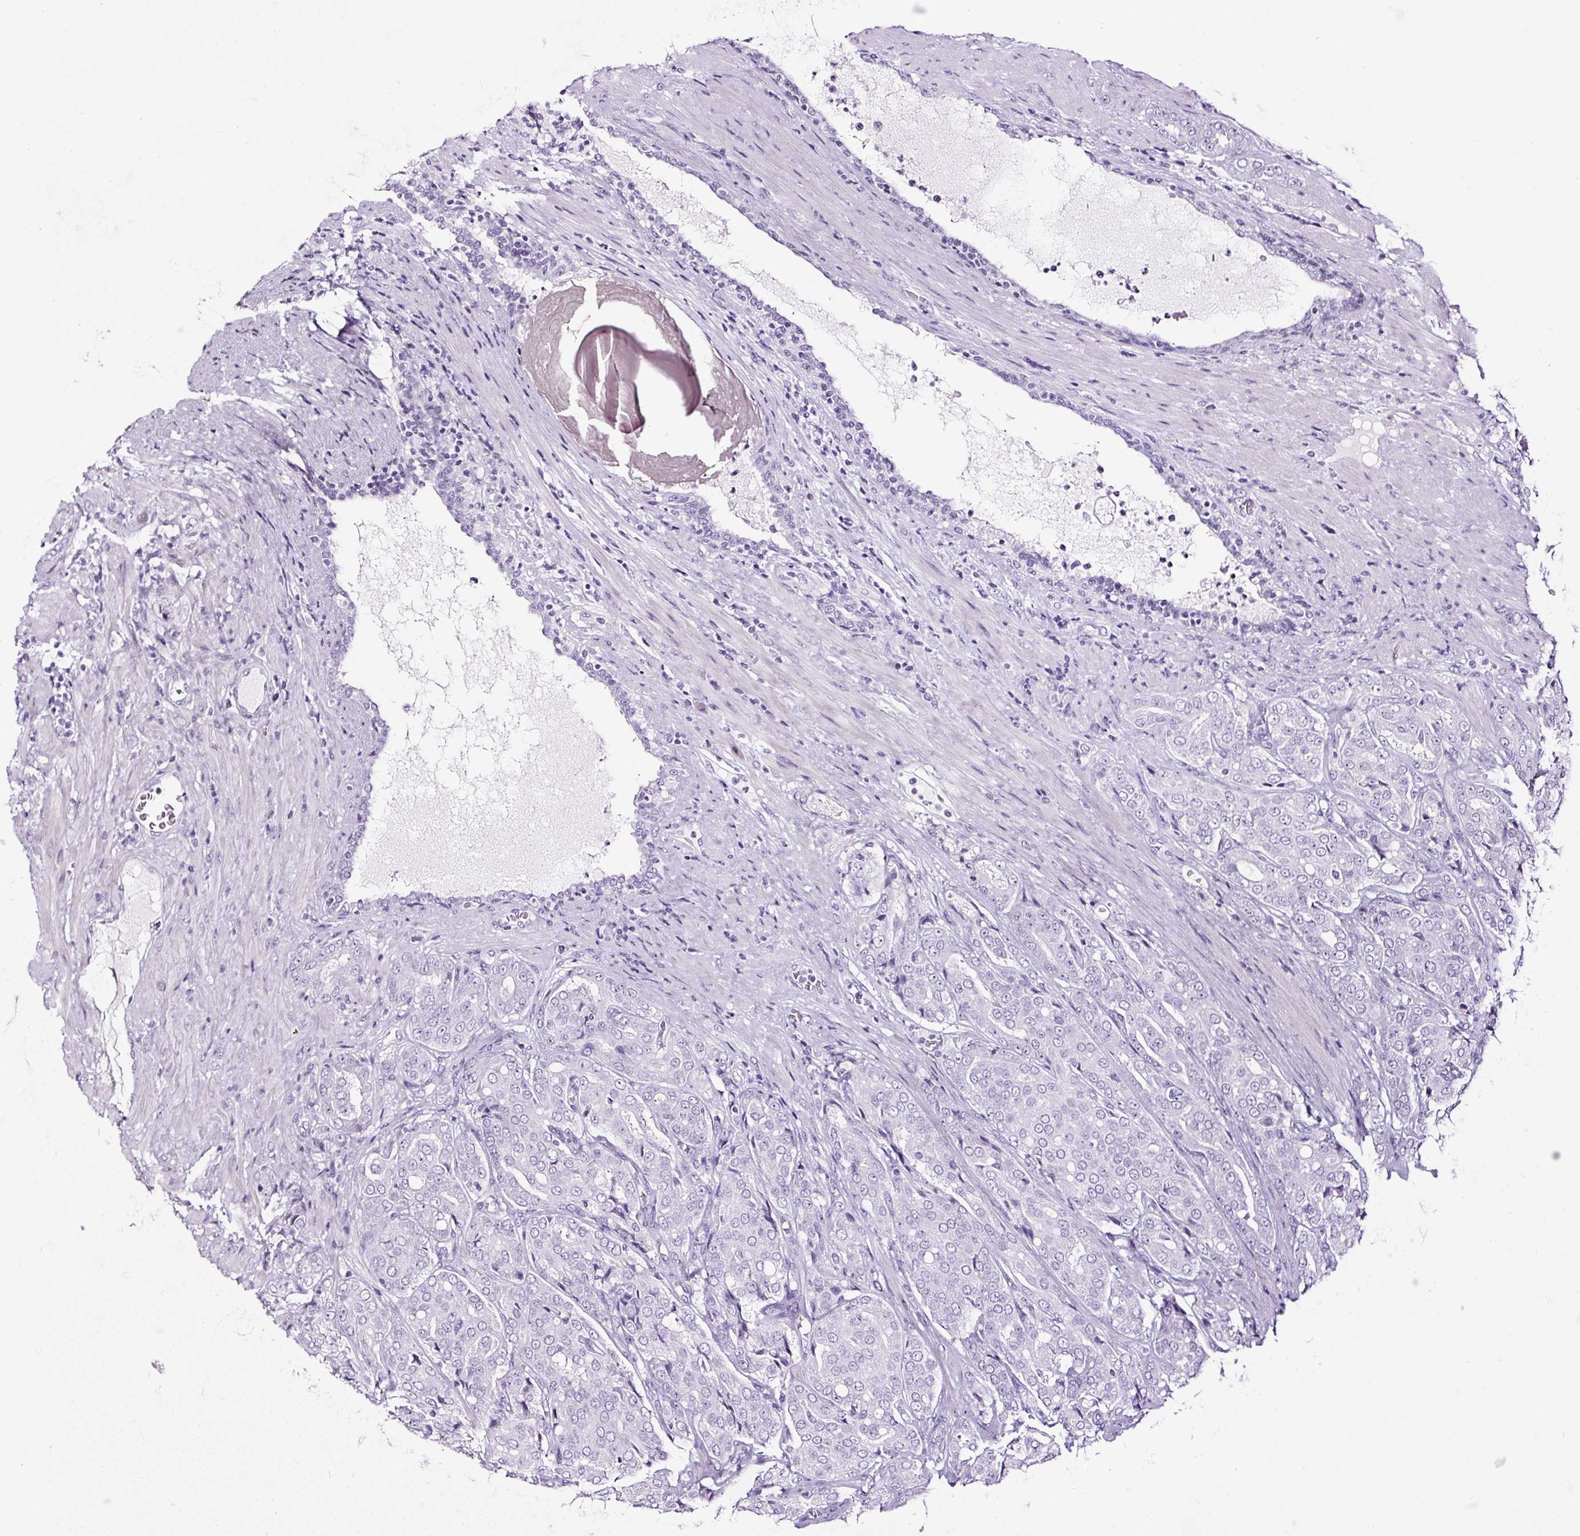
{"staining": {"intensity": "negative", "quantity": "none", "location": "none"}, "tissue": "prostate cancer", "cell_type": "Tumor cells", "image_type": "cancer", "snomed": [{"axis": "morphology", "description": "Adenocarcinoma, High grade"}, {"axis": "topography", "description": "Prostate"}], "caption": "Photomicrograph shows no significant protein expression in tumor cells of prostate cancer (adenocarcinoma (high-grade)).", "gene": "NPHS2", "patient": {"sex": "male", "age": 68}}